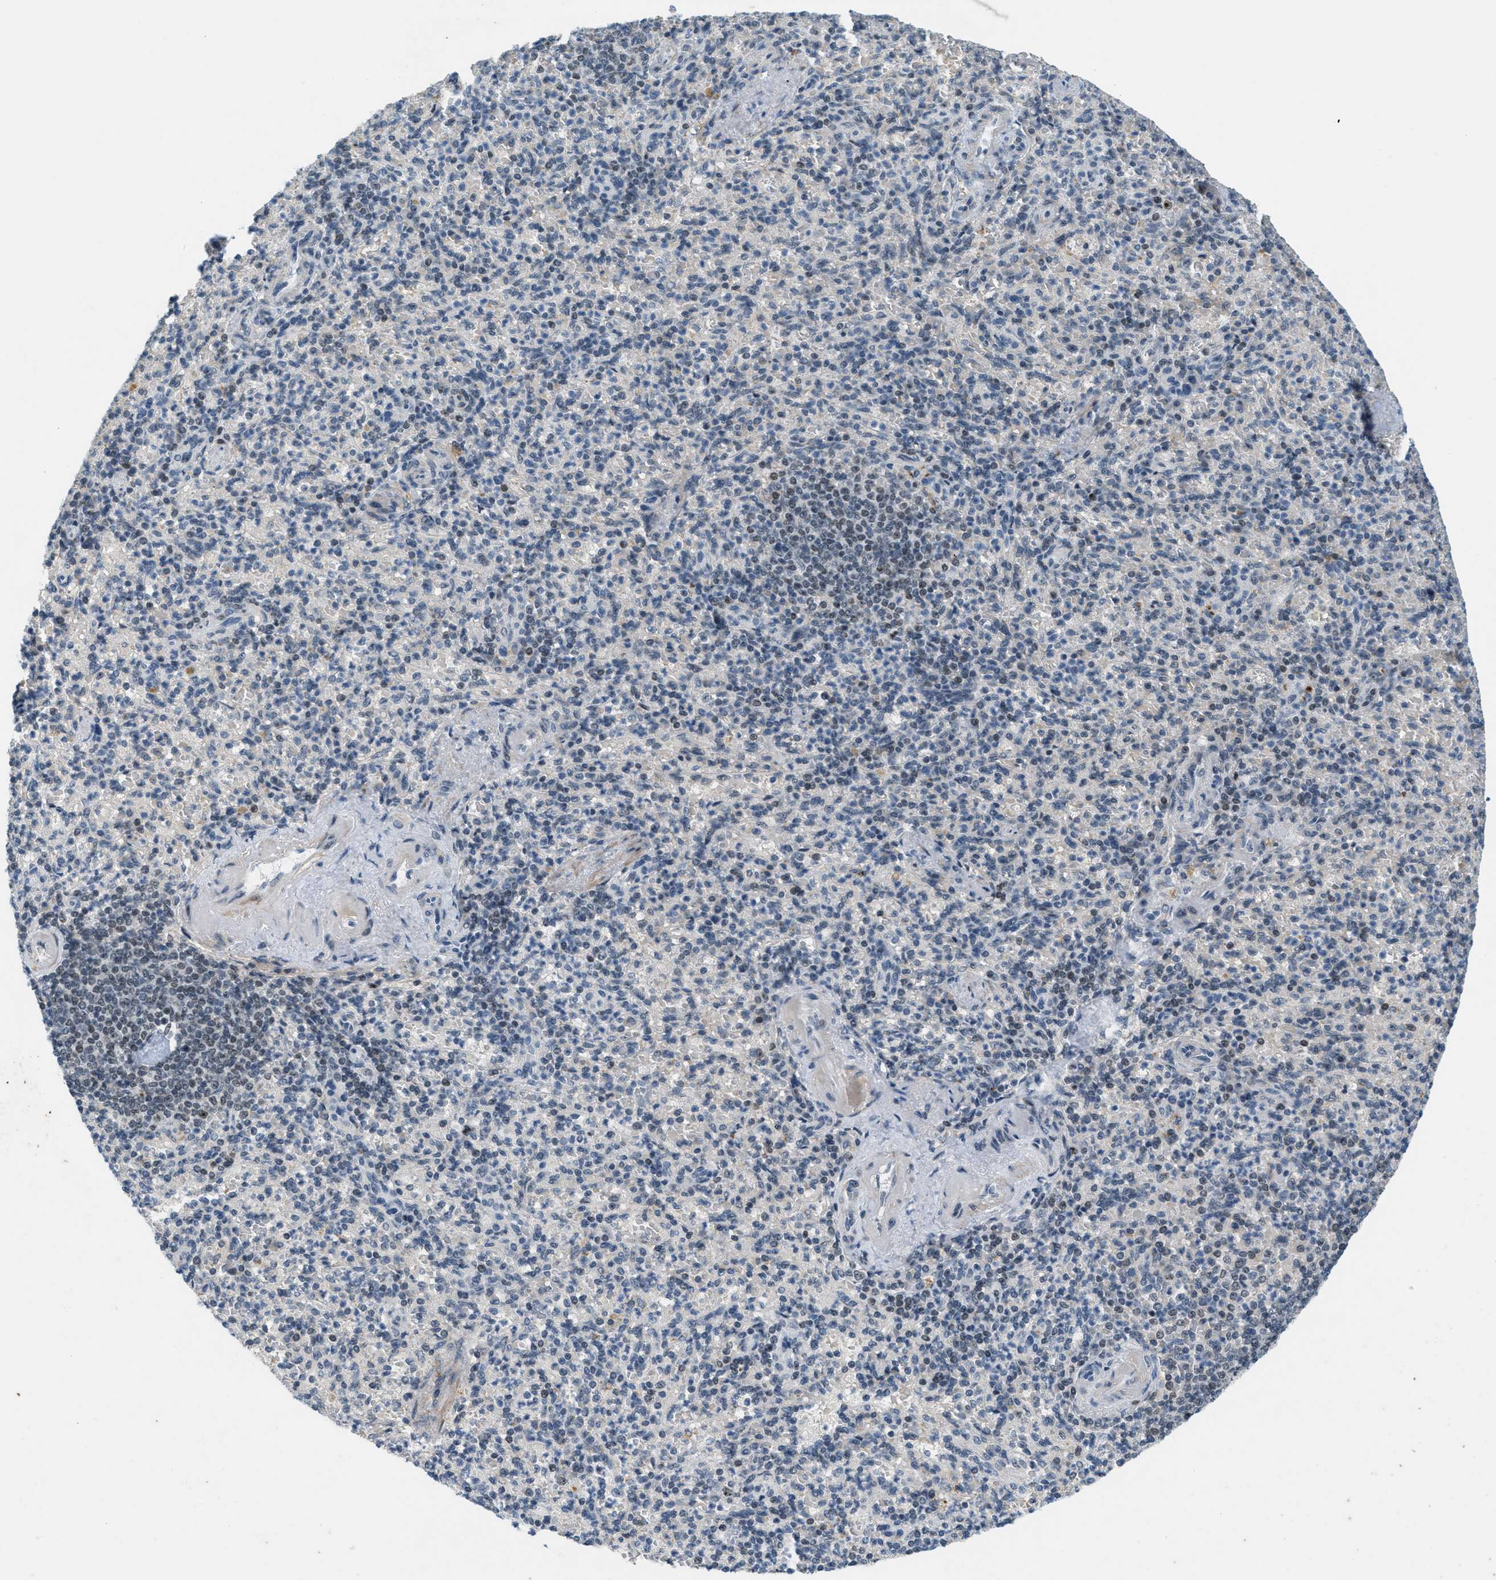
{"staining": {"intensity": "weak", "quantity": "<25%", "location": "nuclear"}, "tissue": "spleen", "cell_type": "Cells in red pulp", "image_type": "normal", "snomed": [{"axis": "morphology", "description": "Normal tissue, NOS"}, {"axis": "topography", "description": "Spleen"}], "caption": "This is an immunohistochemistry (IHC) image of benign human spleen. There is no expression in cells in red pulp.", "gene": "DDX47", "patient": {"sex": "female", "age": 74}}